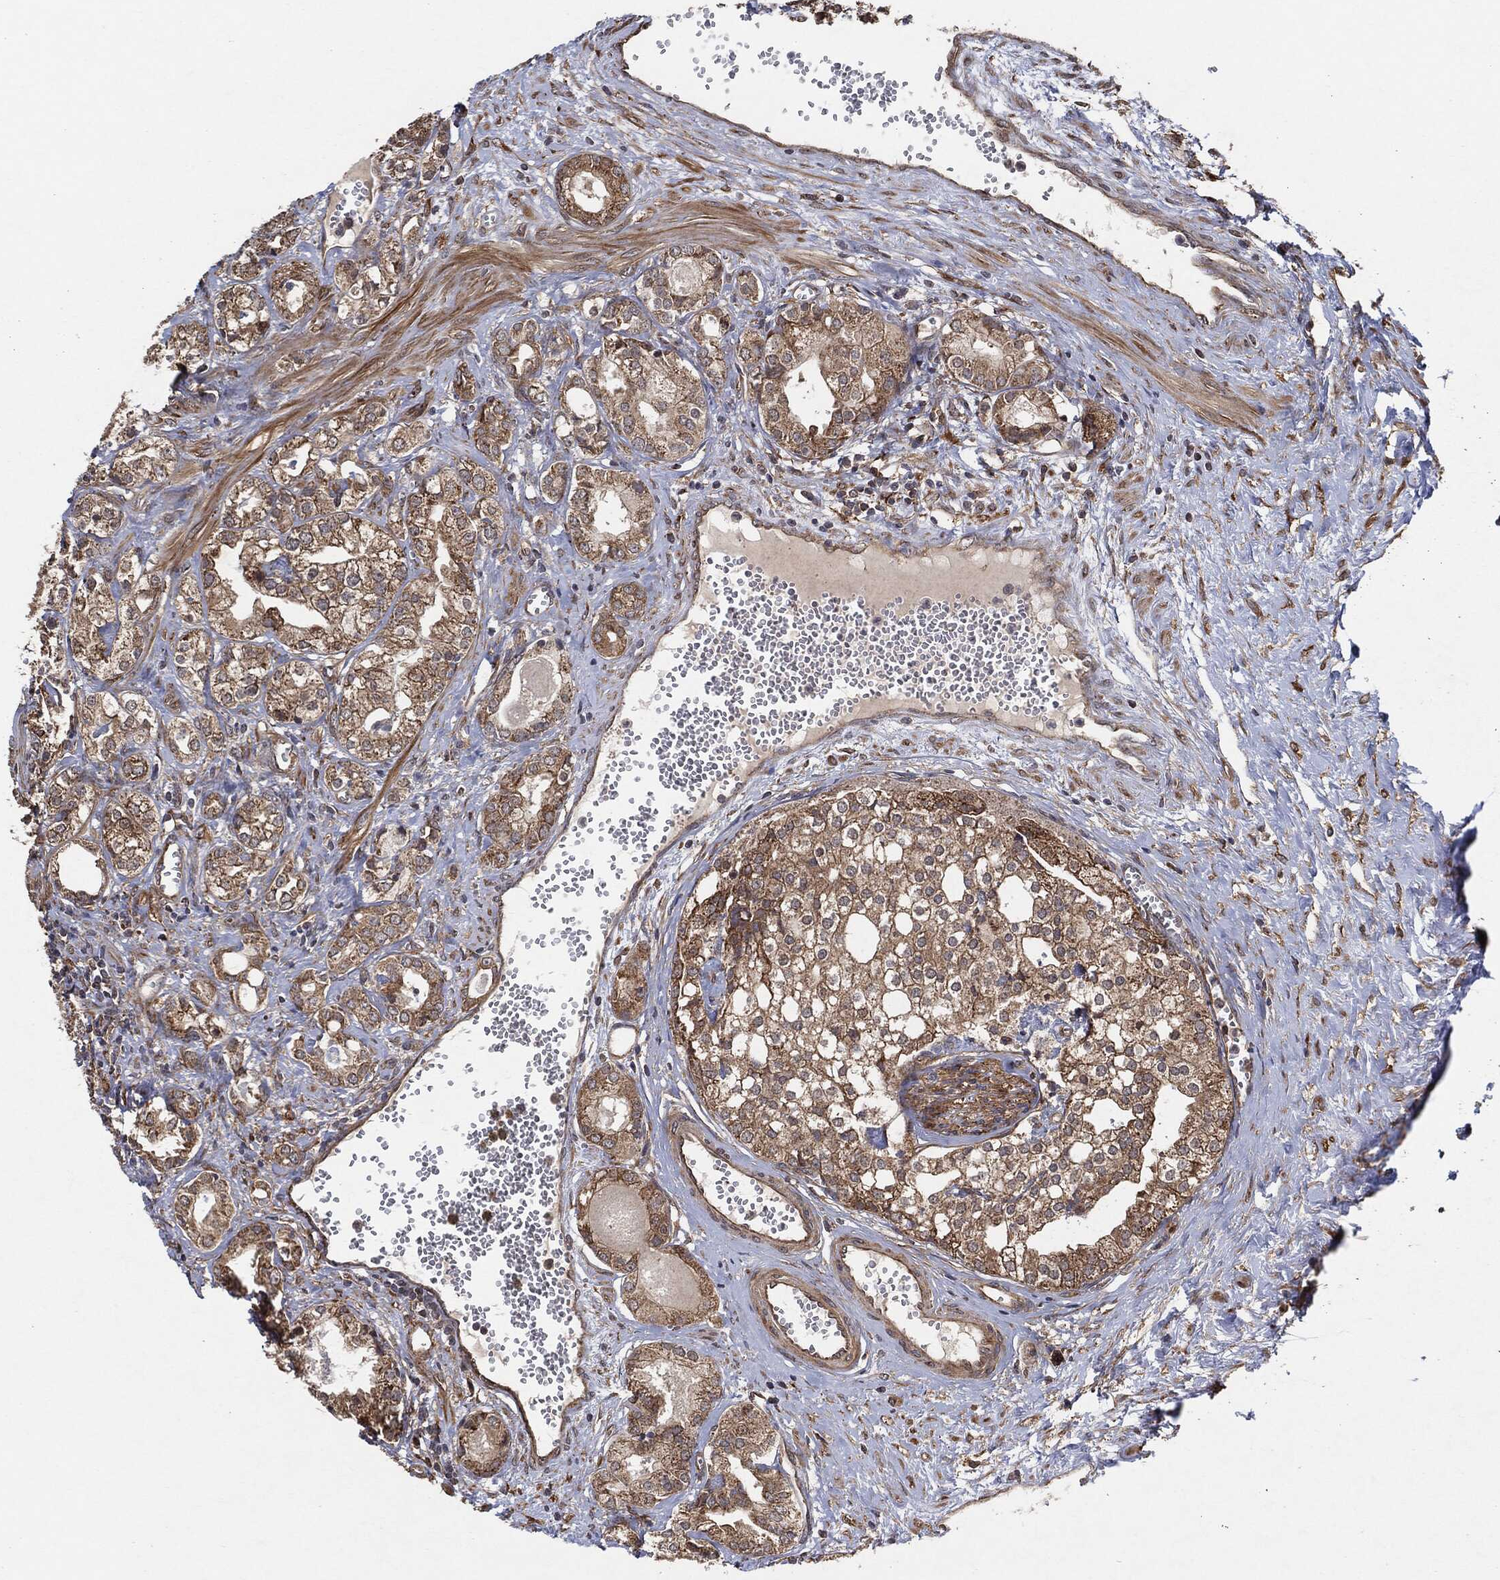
{"staining": {"intensity": "weak", "quantity": ">75%", "location": "cytoplasmic/membranous"}, "tissue": "prostate cancer", "cell_type": "Tumor cells", "image_type": "cancer", "snomed": [{"axis": "morphology", "description": "Adenocarcinoma, NOS"}, {"axis": "topography", "description": "Prostate and seminal vesicle, NOS"}, {"axis": "topography", "description": "Prostate"}], "caption": "About >75% of tumor cells in prostate cancer show weak cytoplasmic/membranous protein staining as visualized by brown immunohistochemical staining.", "gene": "BCAR1", "patient": {"sex": "male", "age": 62}}